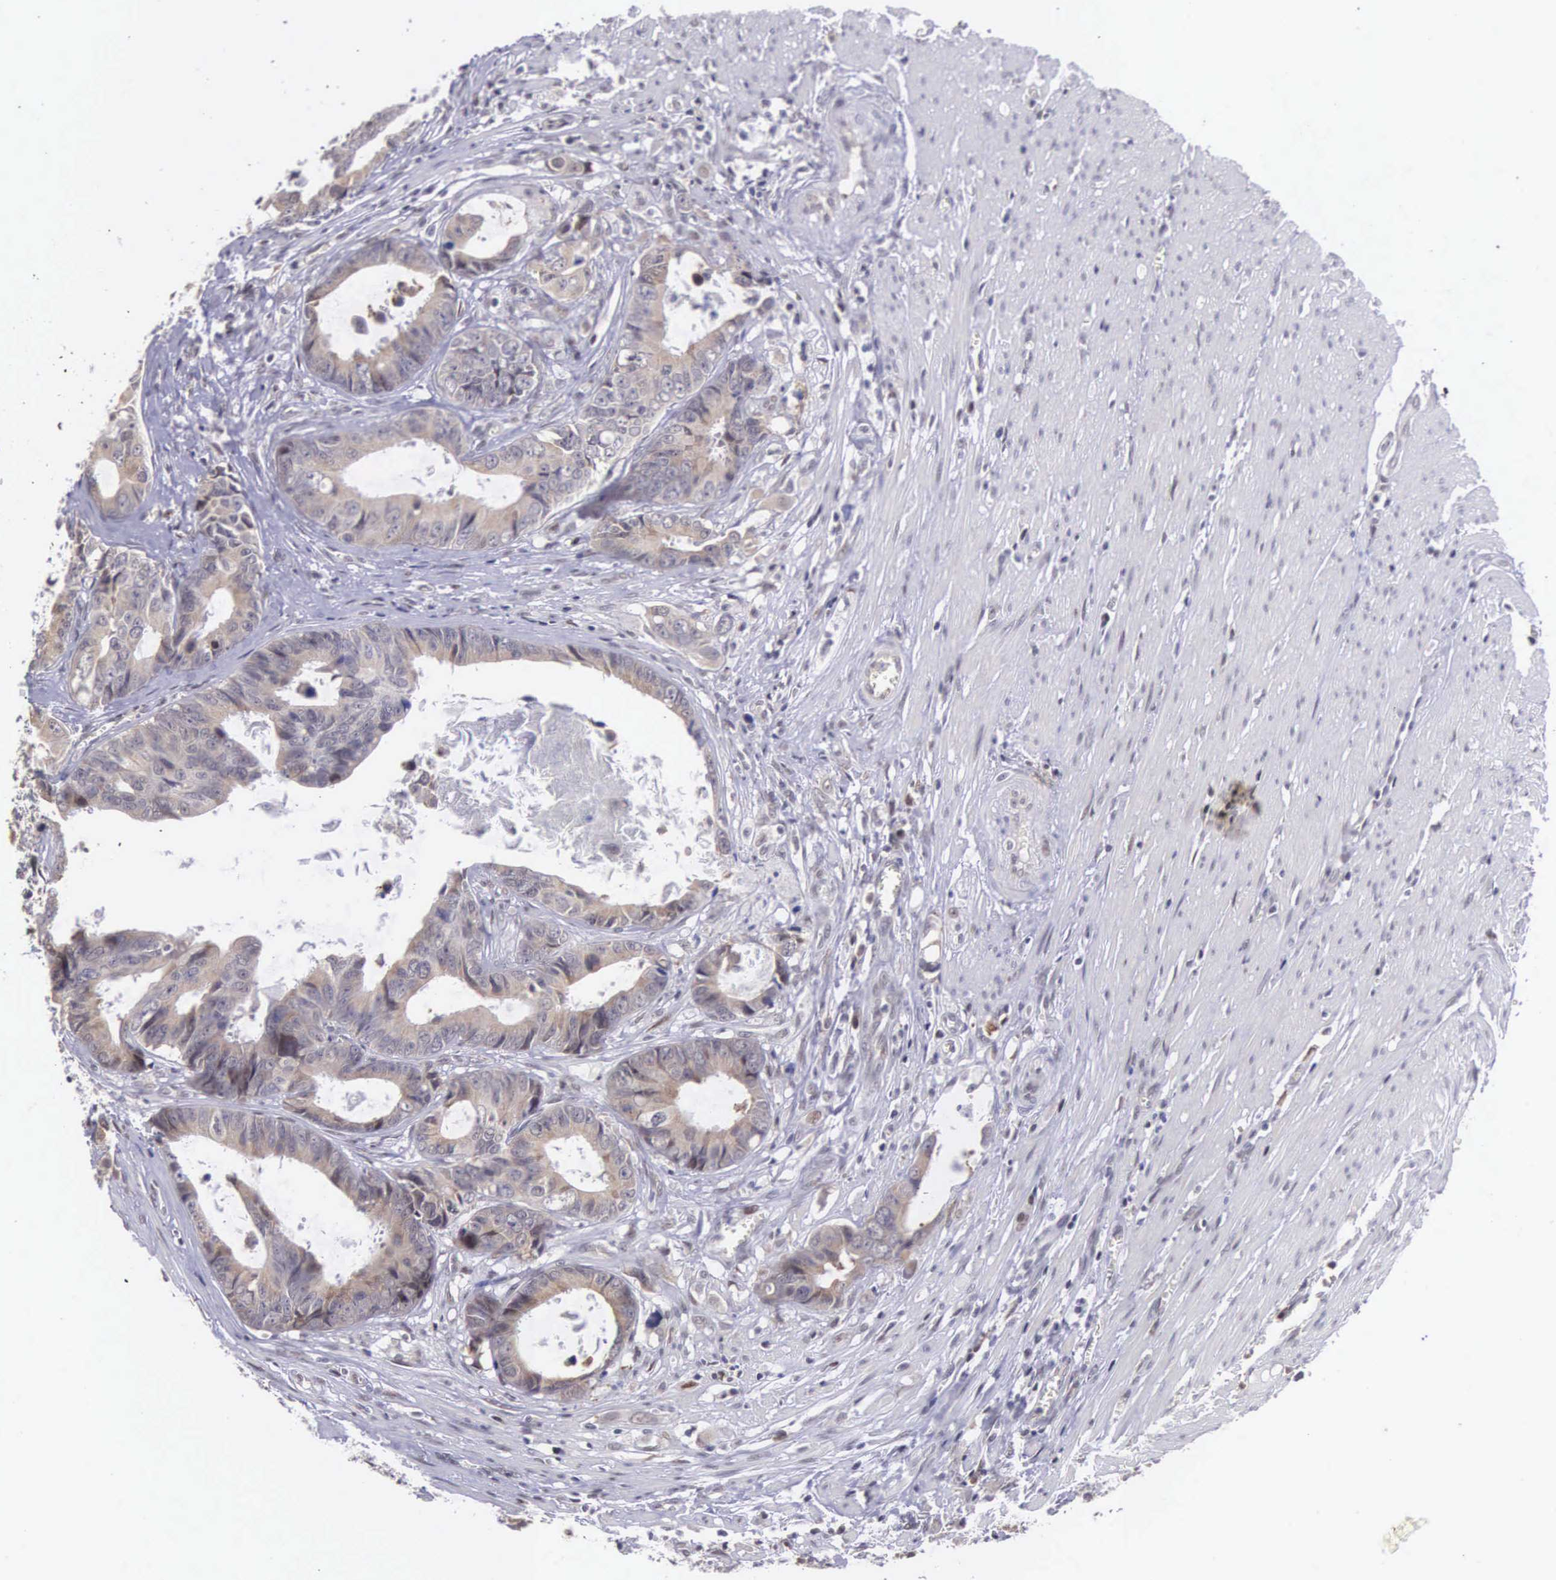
{"staining": {"intensity": "weak", "quantity": ">75%", "location": "cytoplasmic/membranous"}, "tissue": "colorectal cancer", "cell_type": "Tumor cells", "image_type": "cancer", "snomed": [{"axis": "morphology", "description": "Adenocarcinoma, NOS"}, {"axis": "topography", "description": "Rectum"}], "caption": "Adenocarcinoma (colorectal) stained with DAB immunohistochemistry (IHC) demonstrates low levels of weak cytoplasmic/membranous staining in about >75% of tumor cells.", "gene": "SLC25A21", "patient": {"sex": "female", "age": 98}}